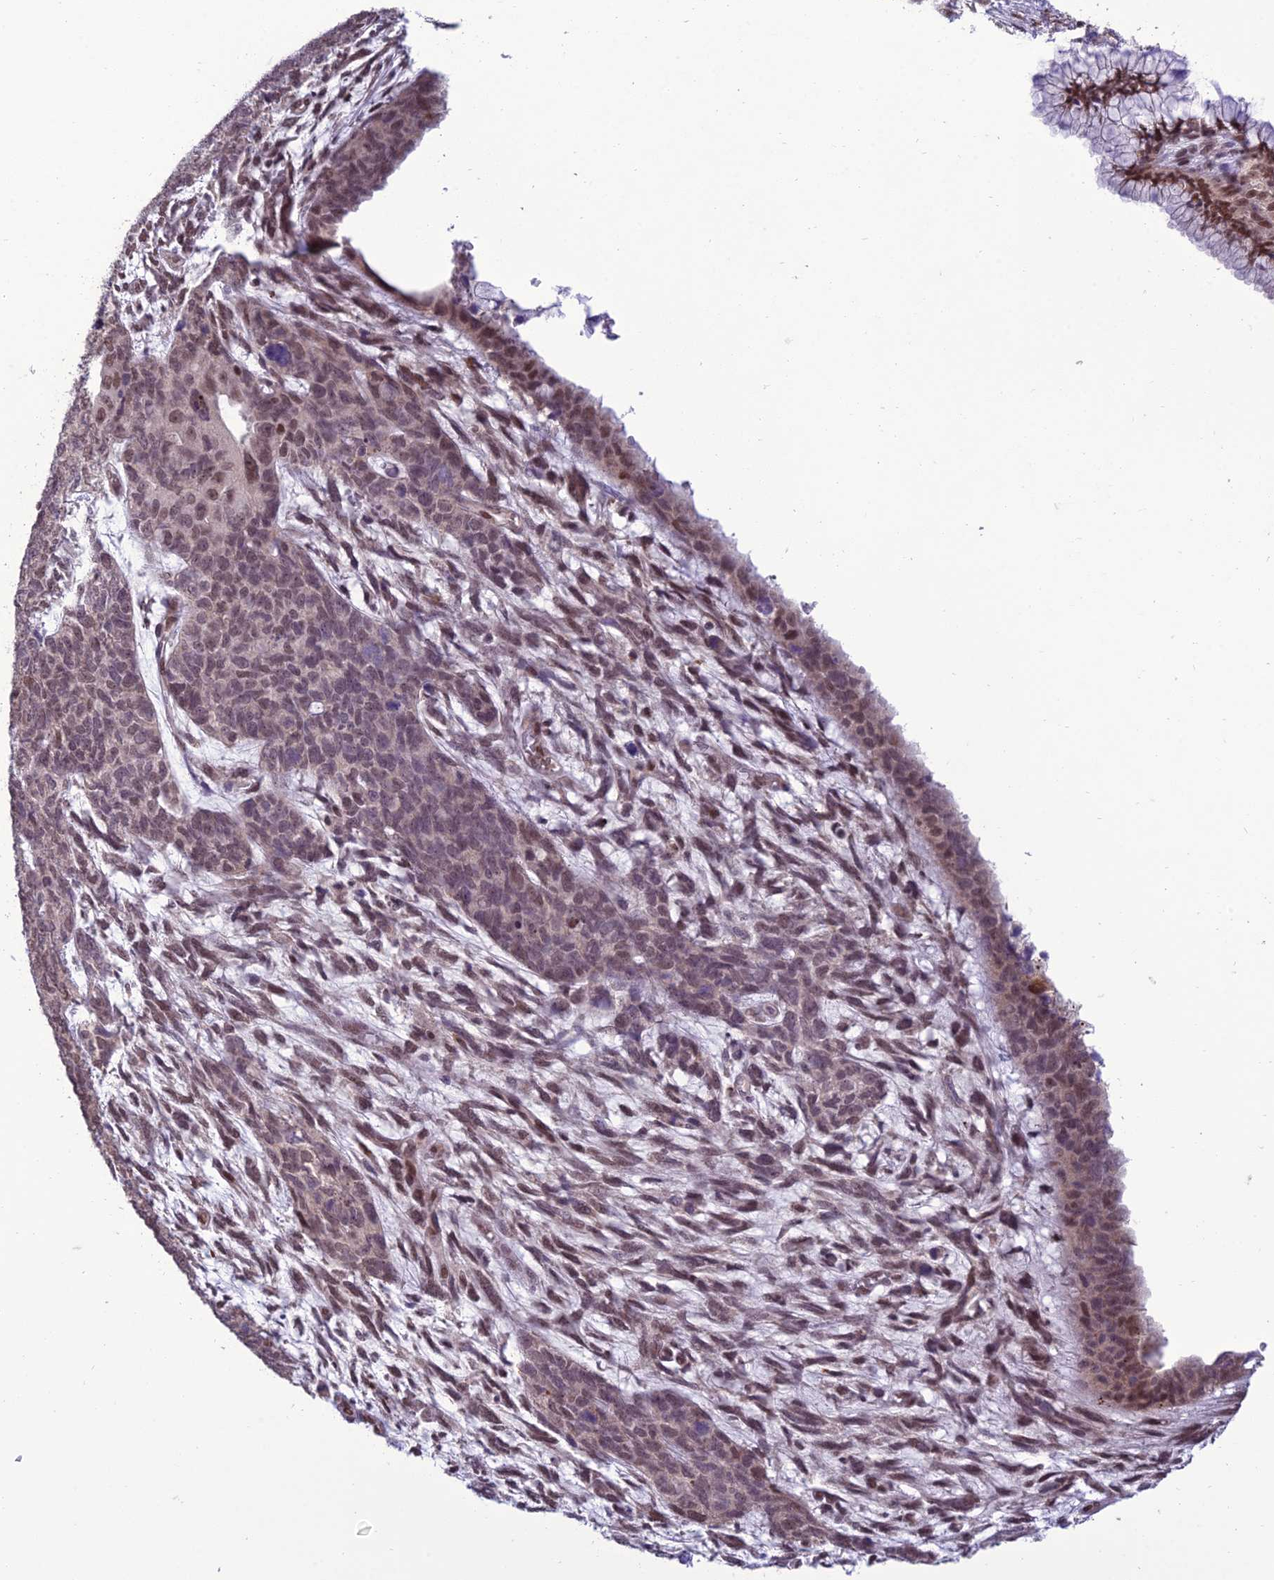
{"staining": {"intensity": "weak", "quantity": "25%-75%", "location": "nuclear"}, "tissue": "cervical cancer", "cell_type": "Tumor cells", "image_type": "cancer", "snomed": [{"axis": "morphology", "description": "Squamous cell carcinoma, NOS"}, {"axis": "topography", "description": "Cervix"}], "caption": "A brown stain labels weak nuclear positivity of a protein in squamous cell carcinoma (cervical) tumor cells. The staining was performed using DAB (3,3'-diaminobenzidine) to visualize the protein expression in brown, while the nuclei were stained in blue with hematoxylin (Magnification: 20x).", "gene": "RANBP3", "patient": {"sex": "female", "age": 63}}